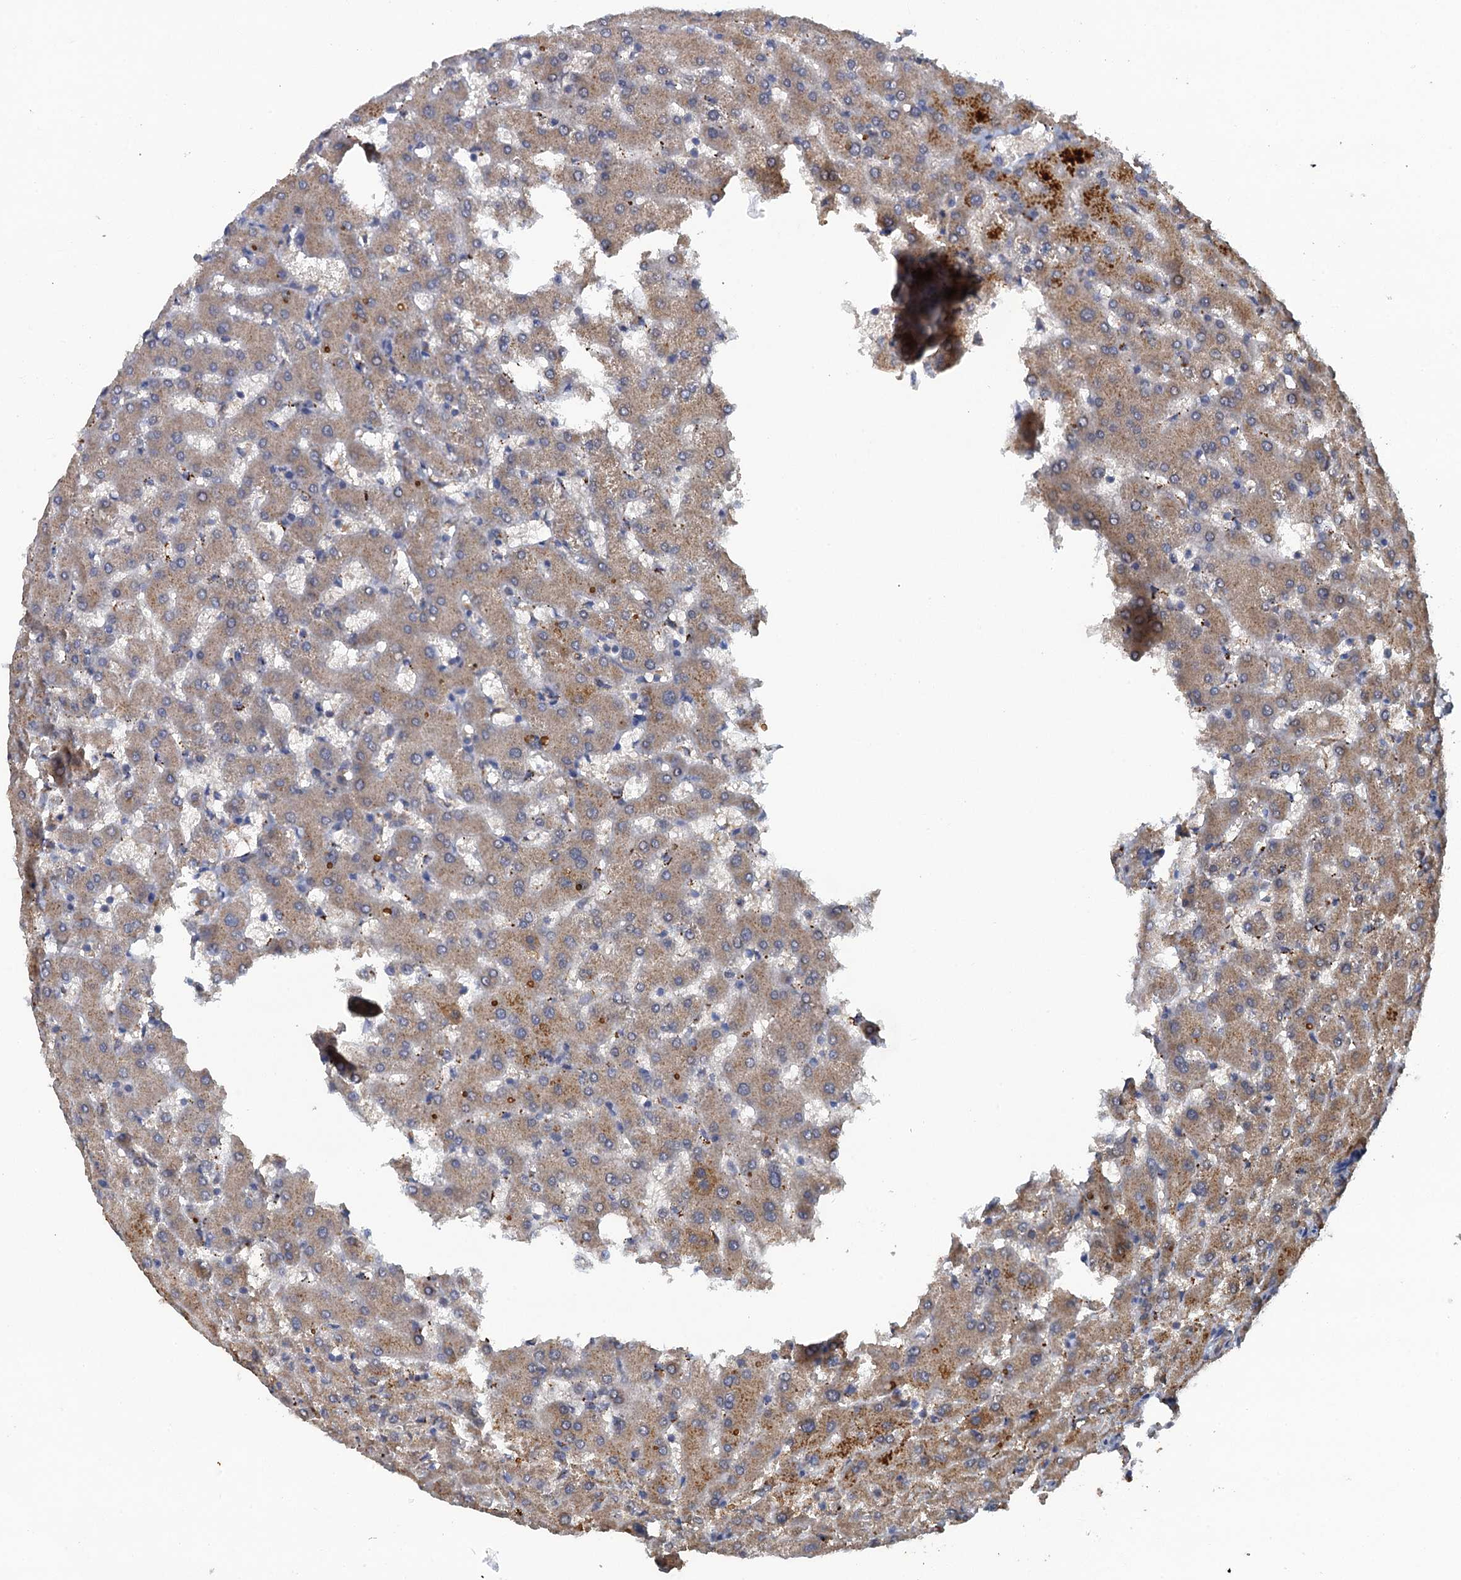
{"staining": {"intensity": "moderate", "quantity": ">75%", "location": "cytoplasmic/membranous"}, "tissue": "liver", "cell_type": "Cholangiocytes", "image_type": "normal", "snomed": [{"axis": "morphology", "description": "Normal tissue, NOS"}, {"axis": "topography", "description": "Liver"}], "caption": "The immunohistochemical stain highlights moderate cytoplasmic/membranous staining in cholangiocytes of benign liver. (DAB (3,3'-diaminobenzidine) = brown stain, brightfield microscopy at high magnification).", "gene": "HAPLN3", "patient": {"sex": "female", "age": 63}}